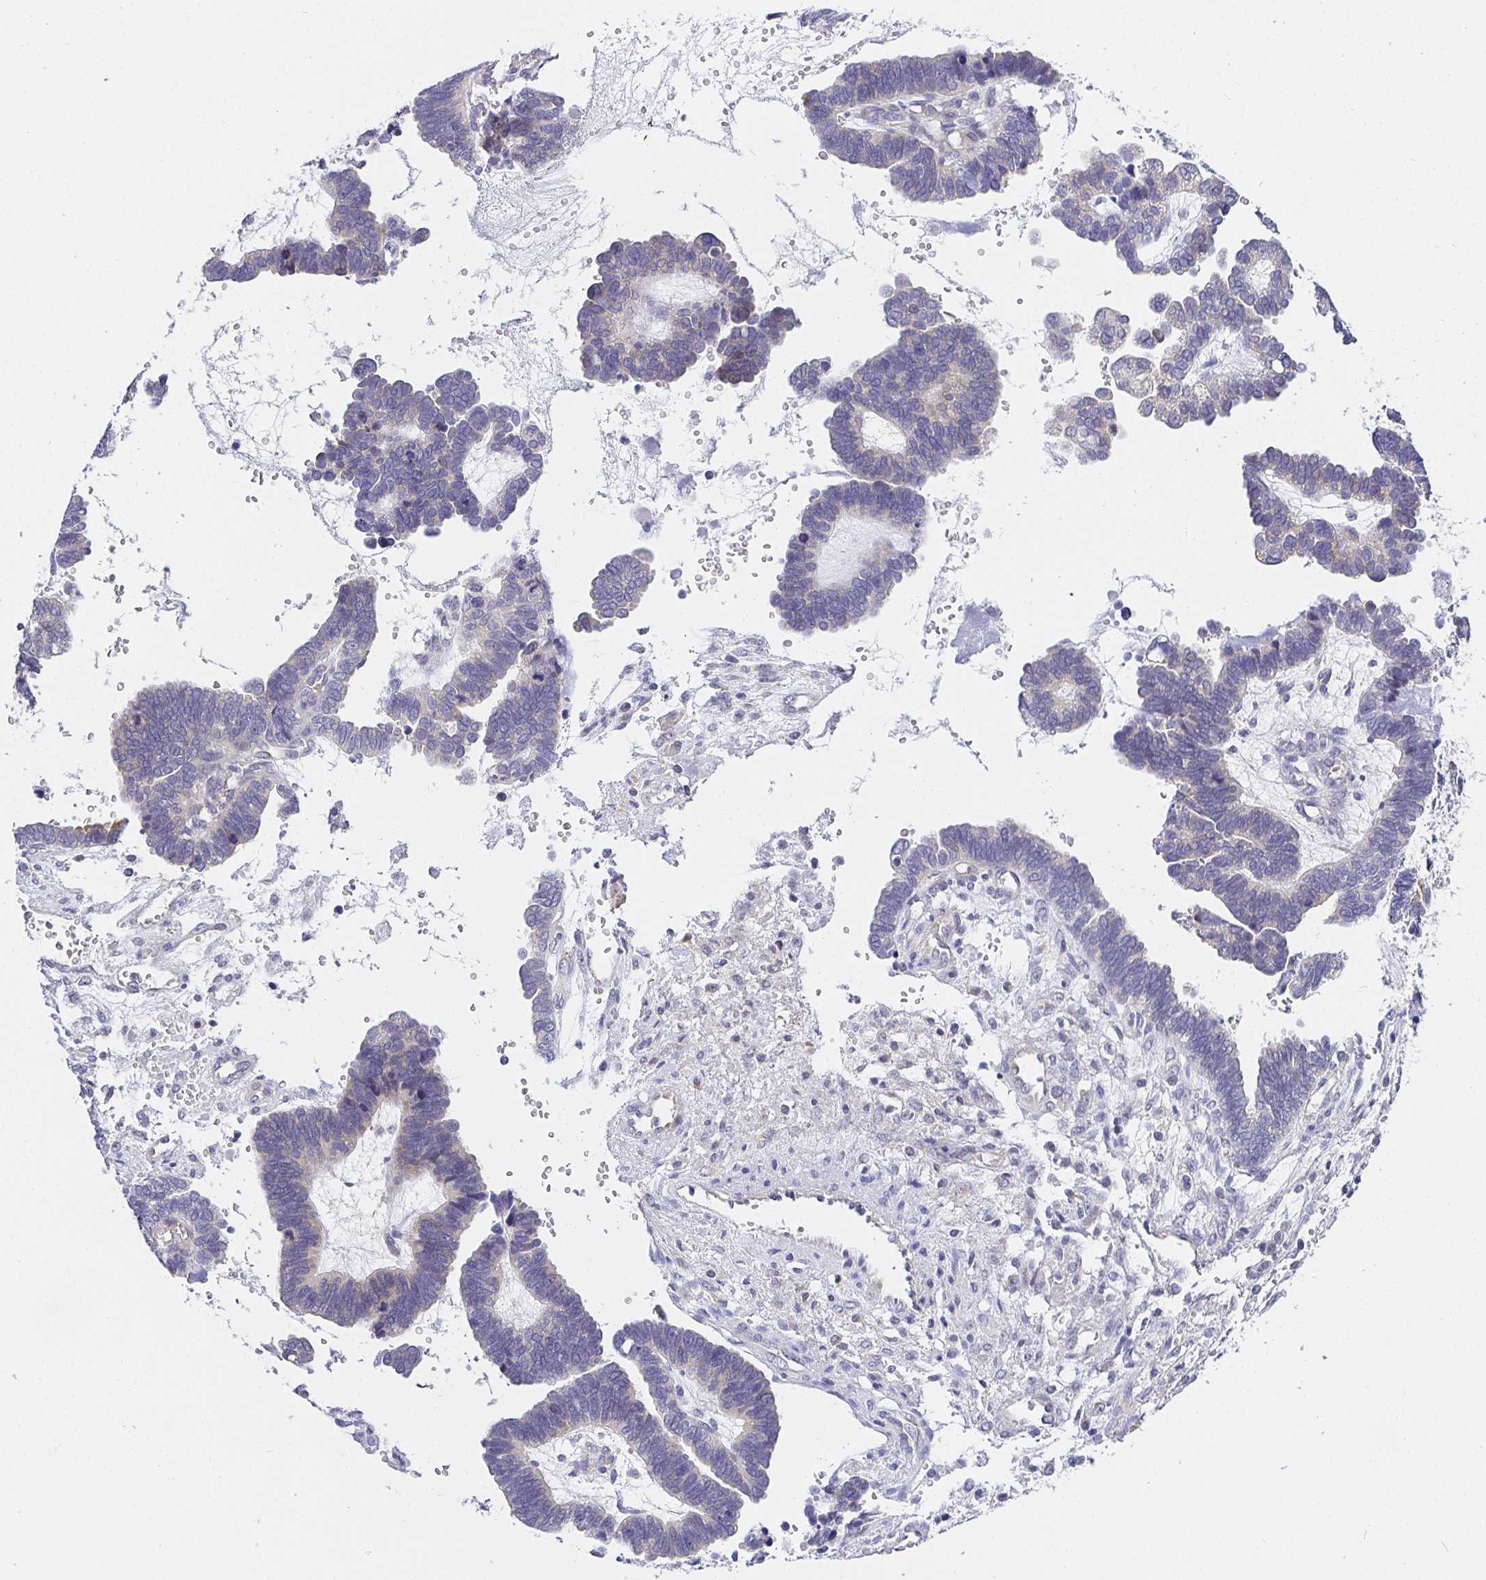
{"staining": {"intensity": "negative", "quantity": "none", "location": "none"}, "tissue": "ovarian cancer", "cell_type": "Tumor cells", "image_type": "cancer", "snomed": [{"axis": "morphology", "description": "Cystadenocarcinoma, serous, NOS"}, {"axis": "topography", "description": "Ovary"}], "caption": "Tumor cells show no significant protein expression in ovarian serous cystadenocarcinoma.", "gene": "OPALIN", "patient": {"sex": "female", "age": 51}}